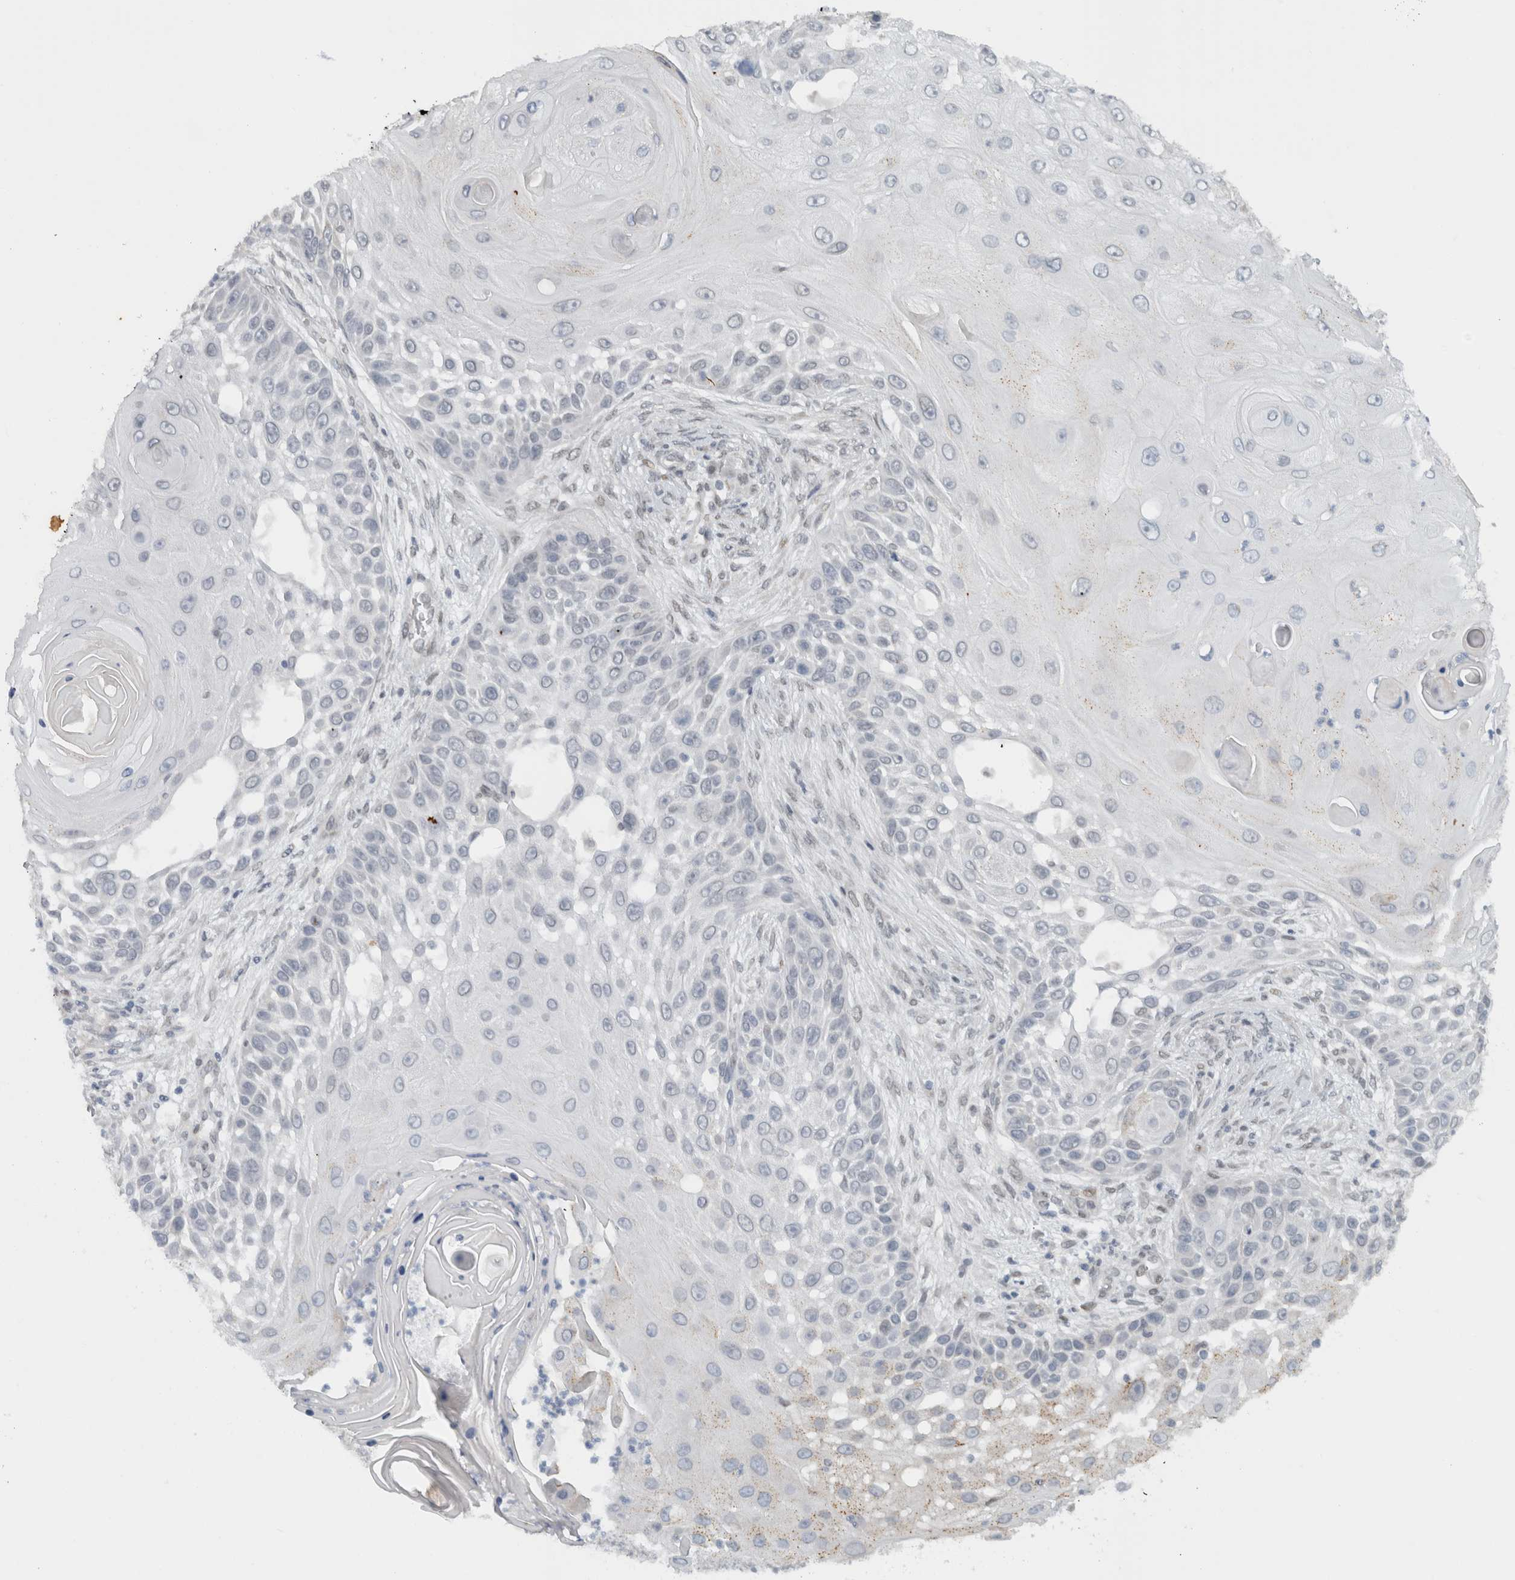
{"staining": {"intensity": "weak", "quantity": "<25%", "location": "cytoplasmic/membranous"}, "tissue": "skin cancer", "cell_type": "Tumor cells", "image_type": "cancer", "snomed": [{"axis": "morphology", "description": "Squamous cell carcinoma, NOS"}, {"axis": "topography", "description": "Skin"}], "caption": "A photomicrograph of human squamous cell carcinoma (skin) is negative for staining in tumor cells.", "gene": "HNRNPR", "patient": {"sex": "female", "age": 44}}